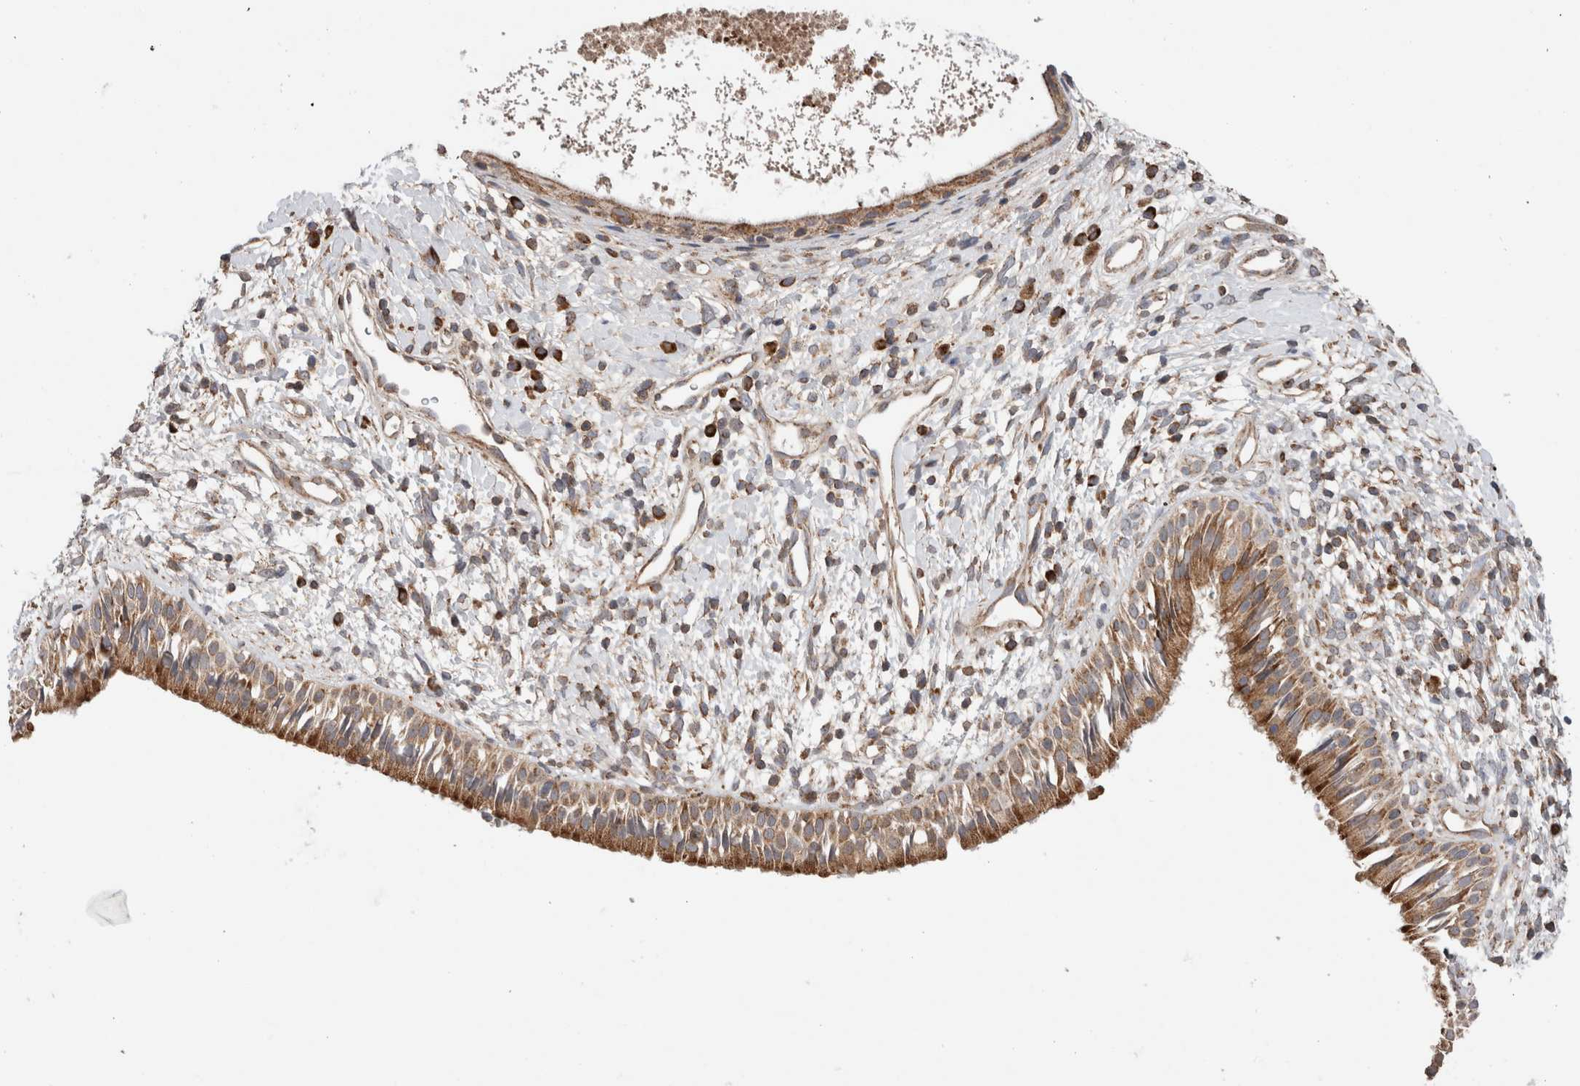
{"staining": {"intensity": "moderate", "quantity": ">75%", "location": "cytoplasmic/membranous"}, "tissue": "nasopharynx", "cell_type": "Respiratory epithelial cells", "image_type": "normal", "snomed": [{"axis": "morphology", "description": "Normal tissue, NOS"}, {"axis": "topography", "description": "Nasopharynx"}], "caption": "Protein expression analysis of normal human nasopharynx reveals moderate cytoplasmic/membranous staining in about >75% of respiratory epithelial cells.", "gene": "KIF21B", "patient": {"sex": "male", "age": 22}}